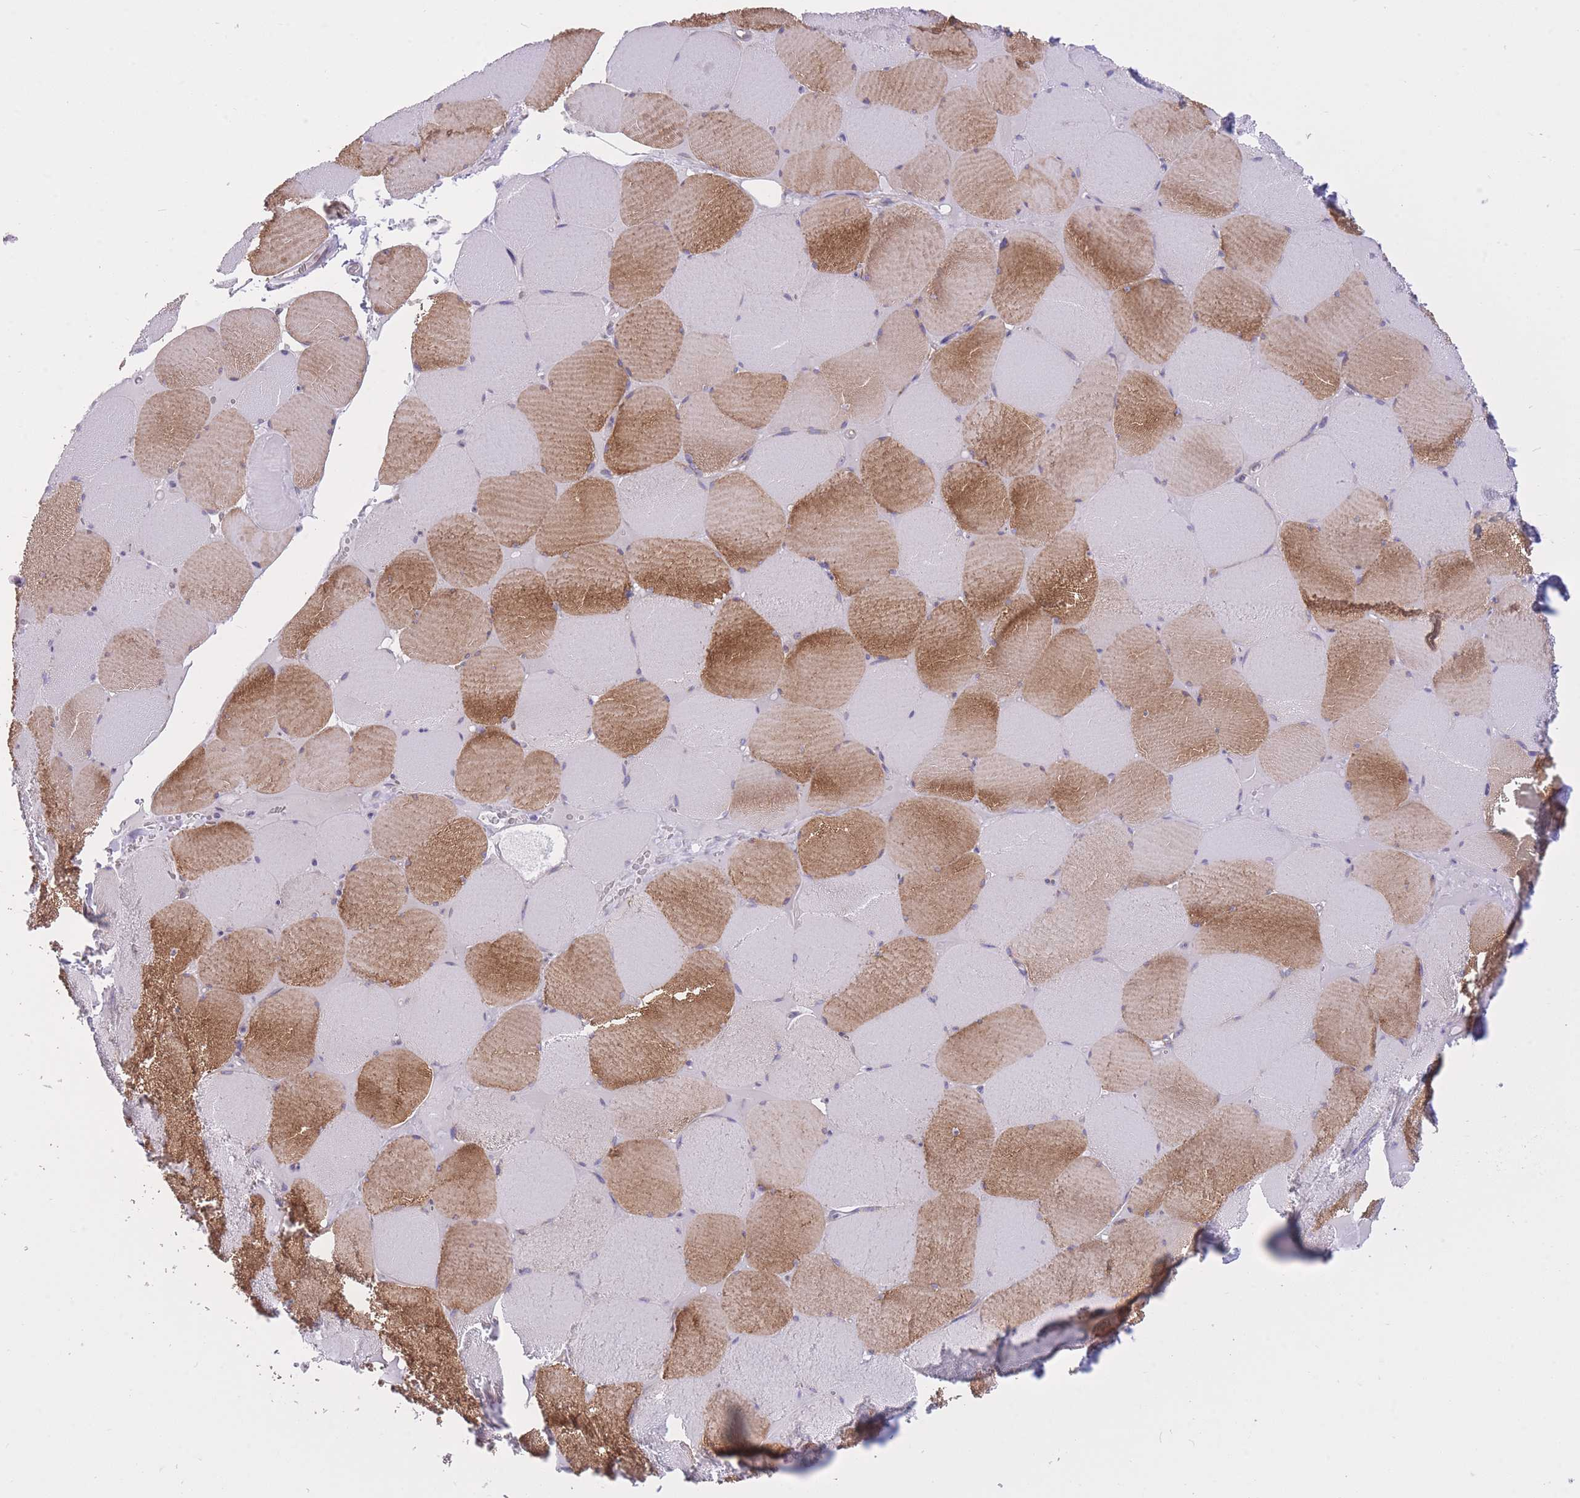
{"staining": {"intensity": "moderate", "quantity": "25%-75%", "location": "cytoplasmic/membranous"}, "tissue": "skeletal muscle", "cell_type": "Myocytes", "image_type": "normal", "snomed": [{"axis": "morphology", "description": "Normal tissue, NOS"}, {"axis": "topography", "description": "Skeletal muscle"}, {"axis": "topography", "description": "Head-Neck"}], "caption": "Protein staining reveals moderate cytoplasmic/membranous staining in about 25%-75% of myocytes in normal skeletal muscle.", "gene": "ZNF501", "patient": {"sex": "male", "age": 66}}